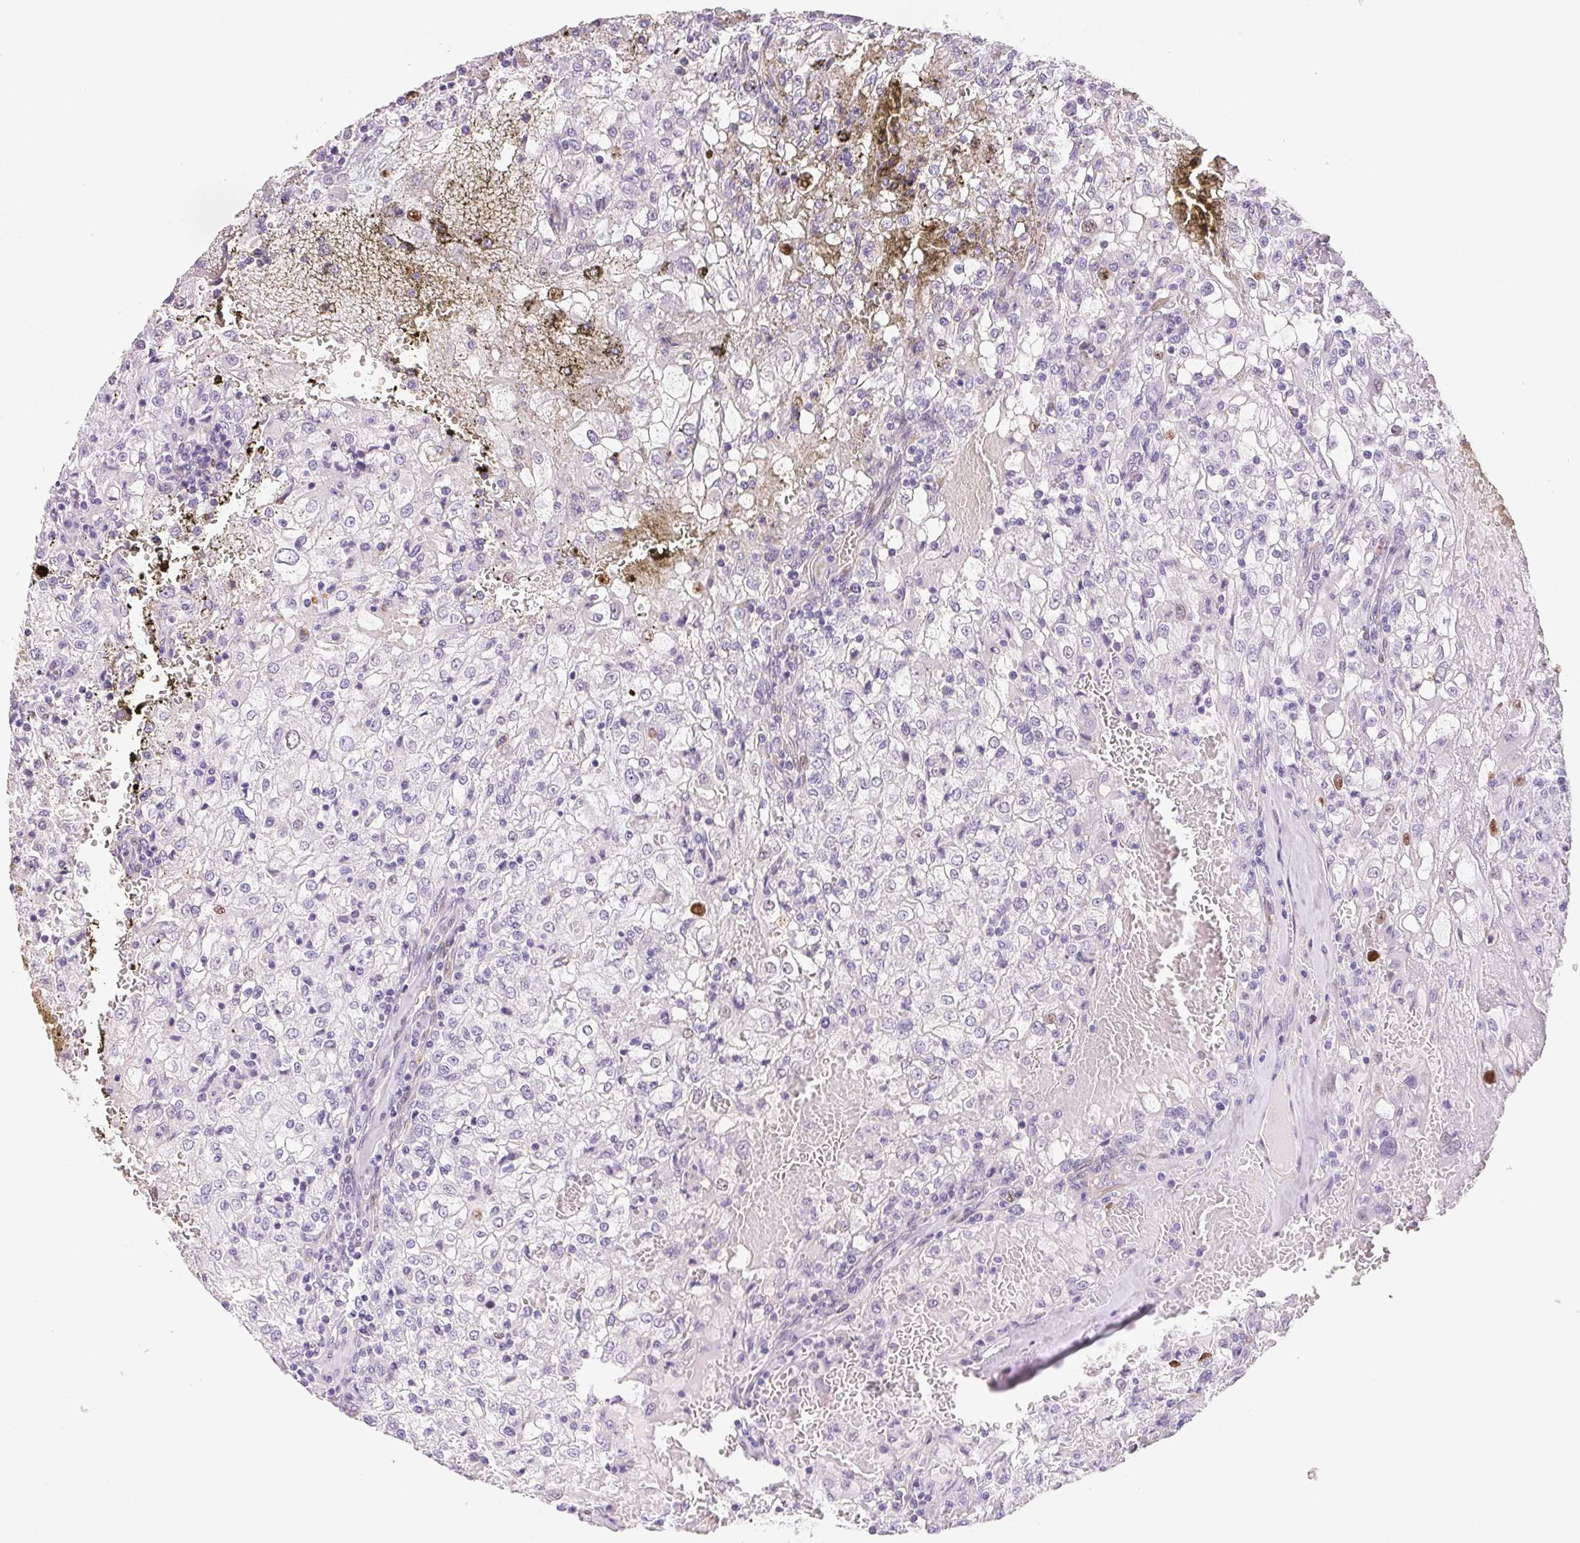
{"staining": {"intensity": "negative", "quantity": "none", "location": "none"}, "tissue": "renal cancer", "cell_type": "Tumor cells", "image_type": "cancer", "snomed": [{"axis": "morphology", "description": "Adenocarcinoma, NOS"}, {"axis": "topography", "description": "Kidney"}], "caption": "DAB (3,3'-diaminobenzidine) immunohistochemical staining of renal adenocarcinoma demonstrates no significant staining in tumor cells.", "gene": "SMTN", "patient": {"sex": "female", "age": 74}}